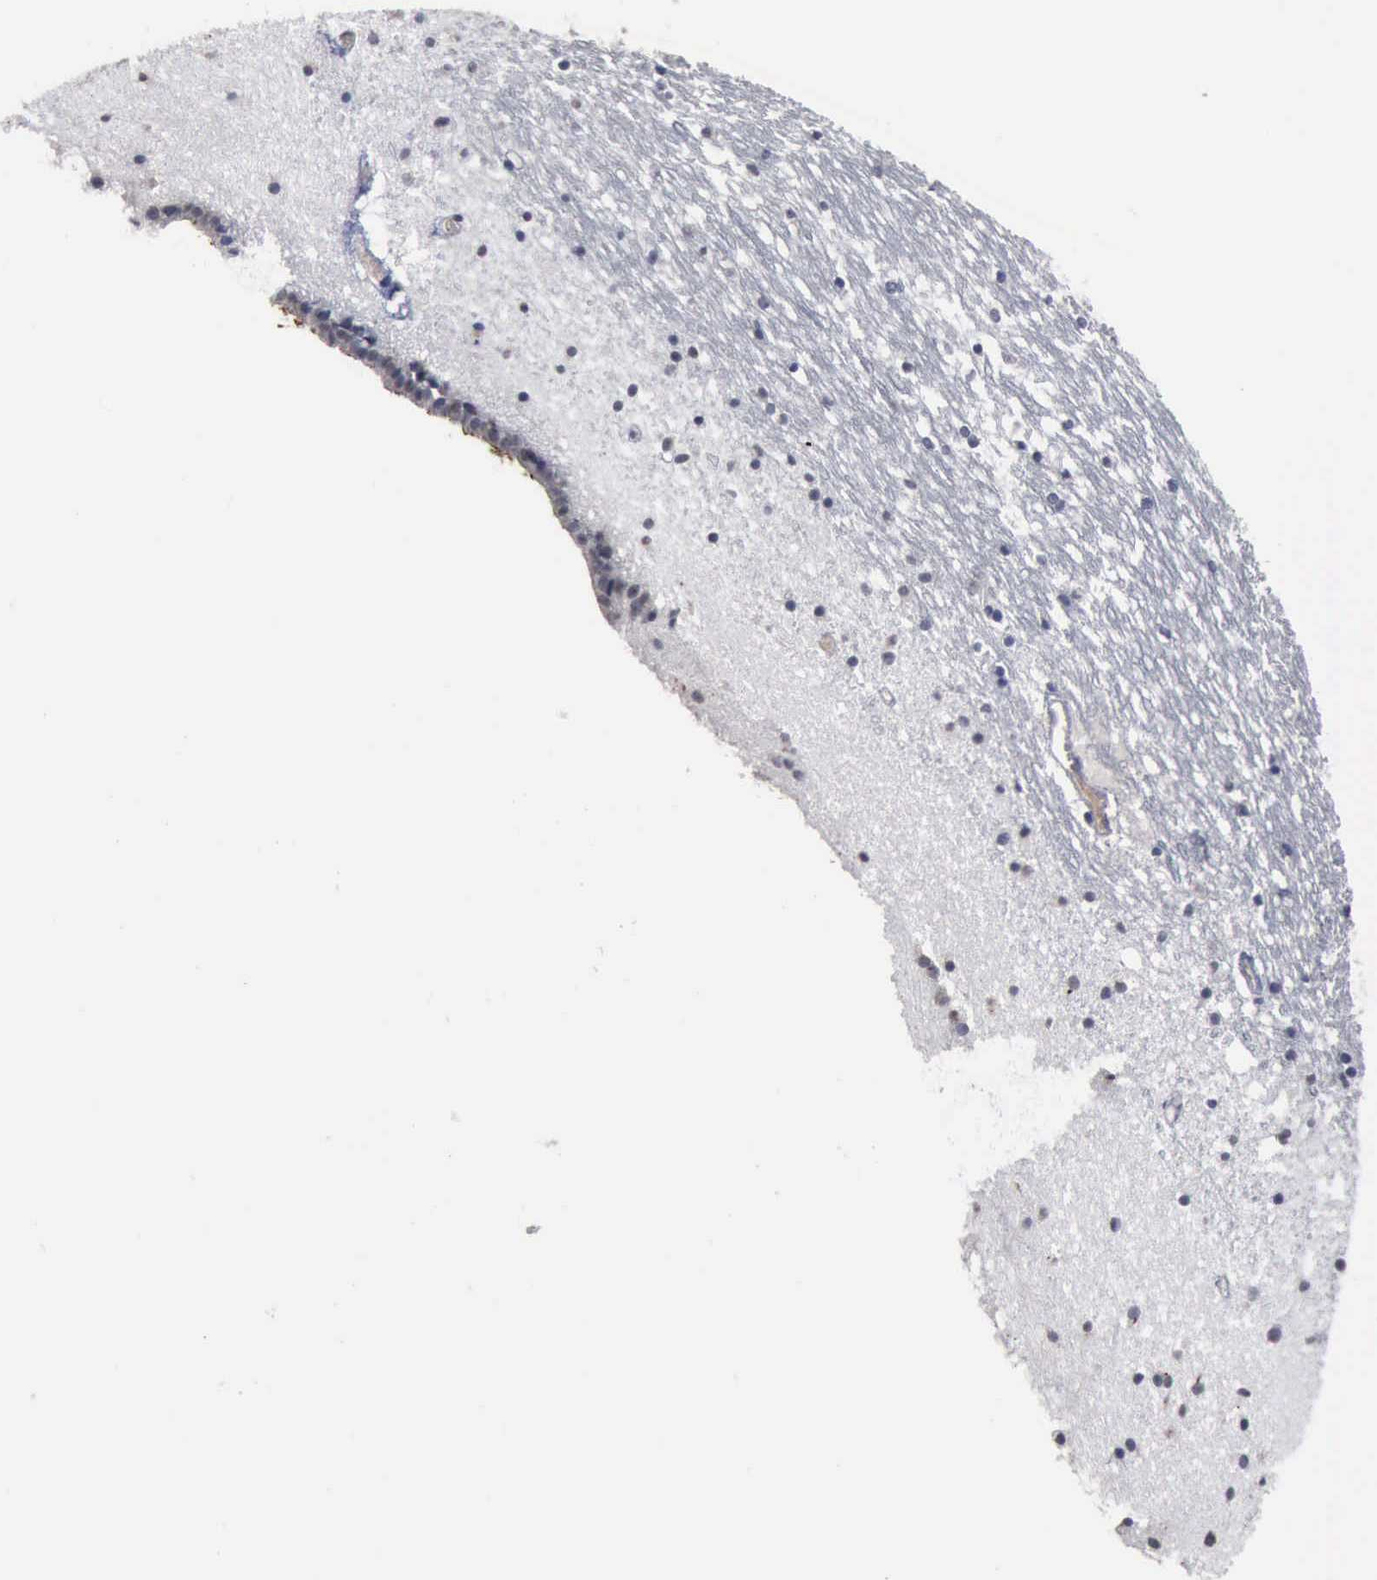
{"staining": {"intensity": "negative", "quantity": "none", "location": "none"}, "tissue": "caudate", "cell_type": "Glial cells", "image_type": "normal", "snomed": [{"axis": "morphology", "description": "Normal tissue, NOS"}, {"axis": "topography", "description": "Lateral ventricle wall"}], "caption": "Micrograph shows no protein expression in glial cells of benign caudate. (Stains: DAB immunohistochemistry with hematoxylin counter stain, Microscopy: brightfield microscopy at high magnification).", "gene": "MYO18B", "patient": {"sex": "male", "age": 45}}